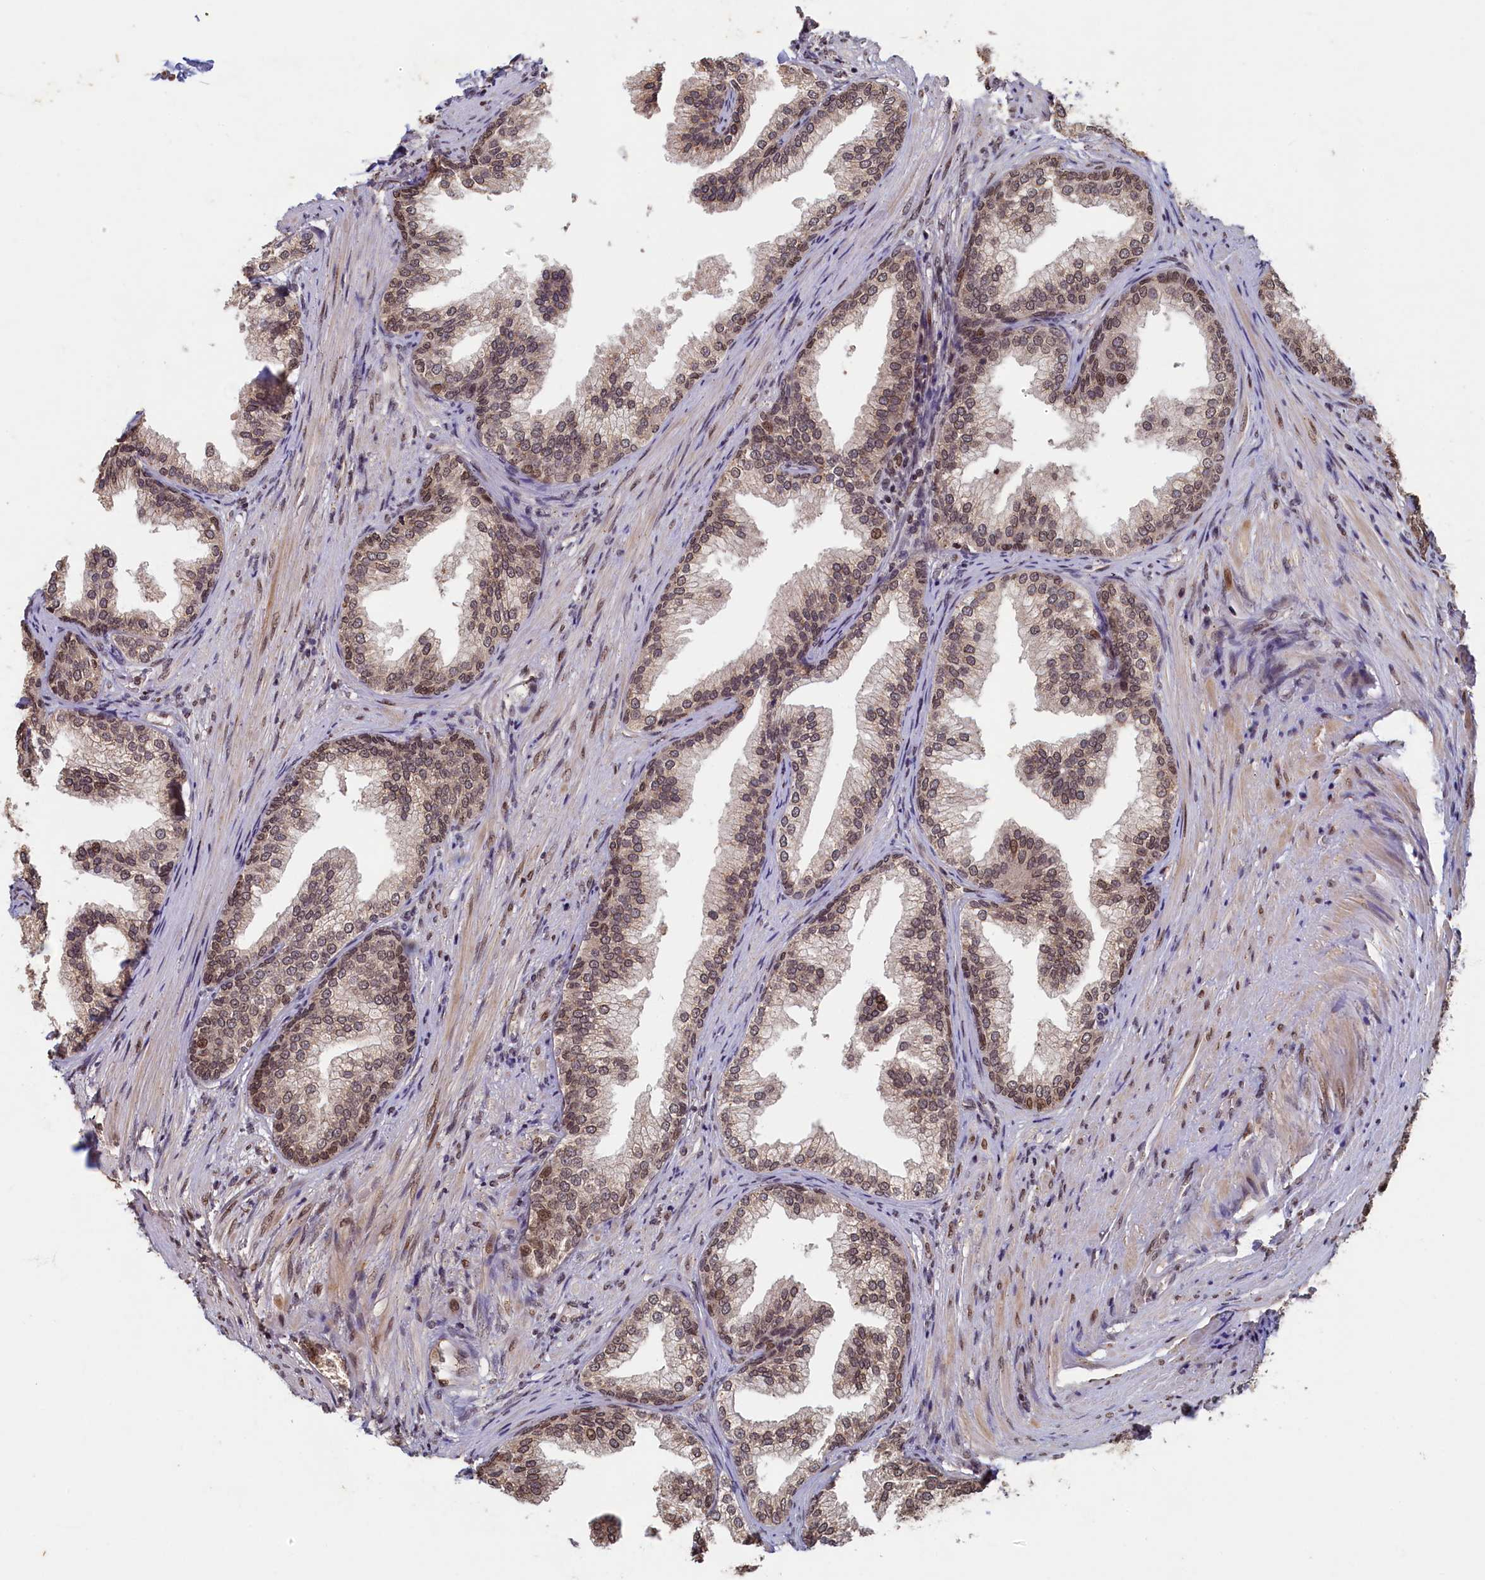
{"staining": {"intensity": "moderate", "quantity": ">75%", "location": "nuclear"}, "tissue": "prostate", "cell_type": "Glandular cells", "image_type": "normal", "snomed": [{"axis": "morphology", "description": "Normal tissue, NOS"}, {"axis": "topography", "description": "Prostate"}], "caption": "High-magnification brightfield microscopy of benign prostate stained with DAB (brown) and counterstained with hematoxylin (blue). glandular cells exhibit moderate nuclear positivity is seen in about>75% of cells. (IHC, brightfield microscopy, high magnification).", "gene": "CKAP2L", "patient": {"sex": "male", "age": 76}}